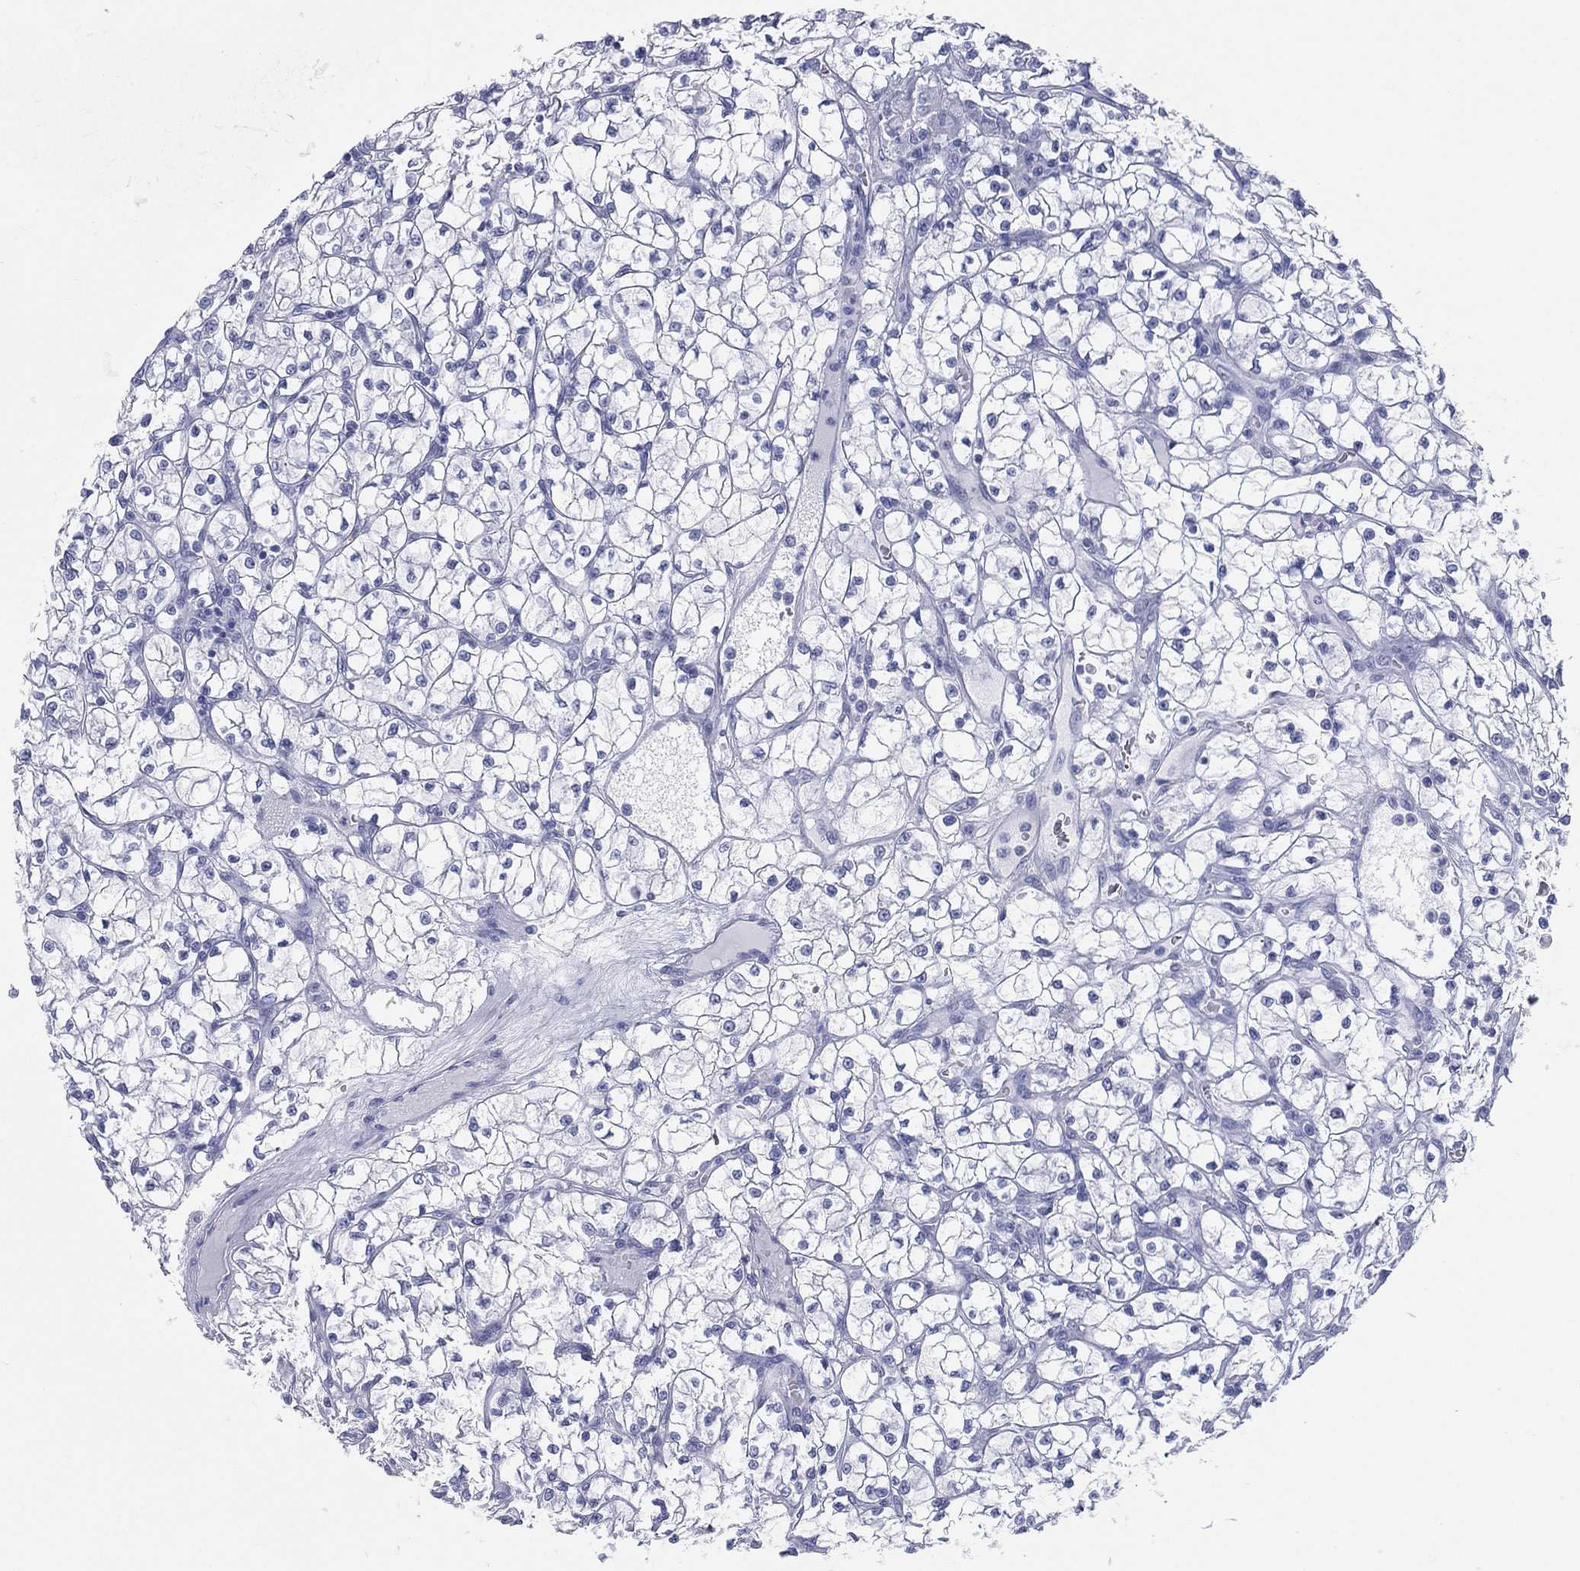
{"staining": {"intensity": "negative", "quantity": "none", "location": "none"}, "tissue": "renal cancer", "cell_type": "Tumor cells", "image_type": "cancer", "snomed": [{"axis": "morphology", "description": "Adenocarcinoma, NOS"}, {"axis": "topography", "description": "Kidney"}], "caption": "Immunohistochemistry micrograph of renal cancer stained for a protein (brown), which demonstrates no positivity in tumor cells.", "gene": "CD79A", "patient": {"sex": "female", "age": 64}}